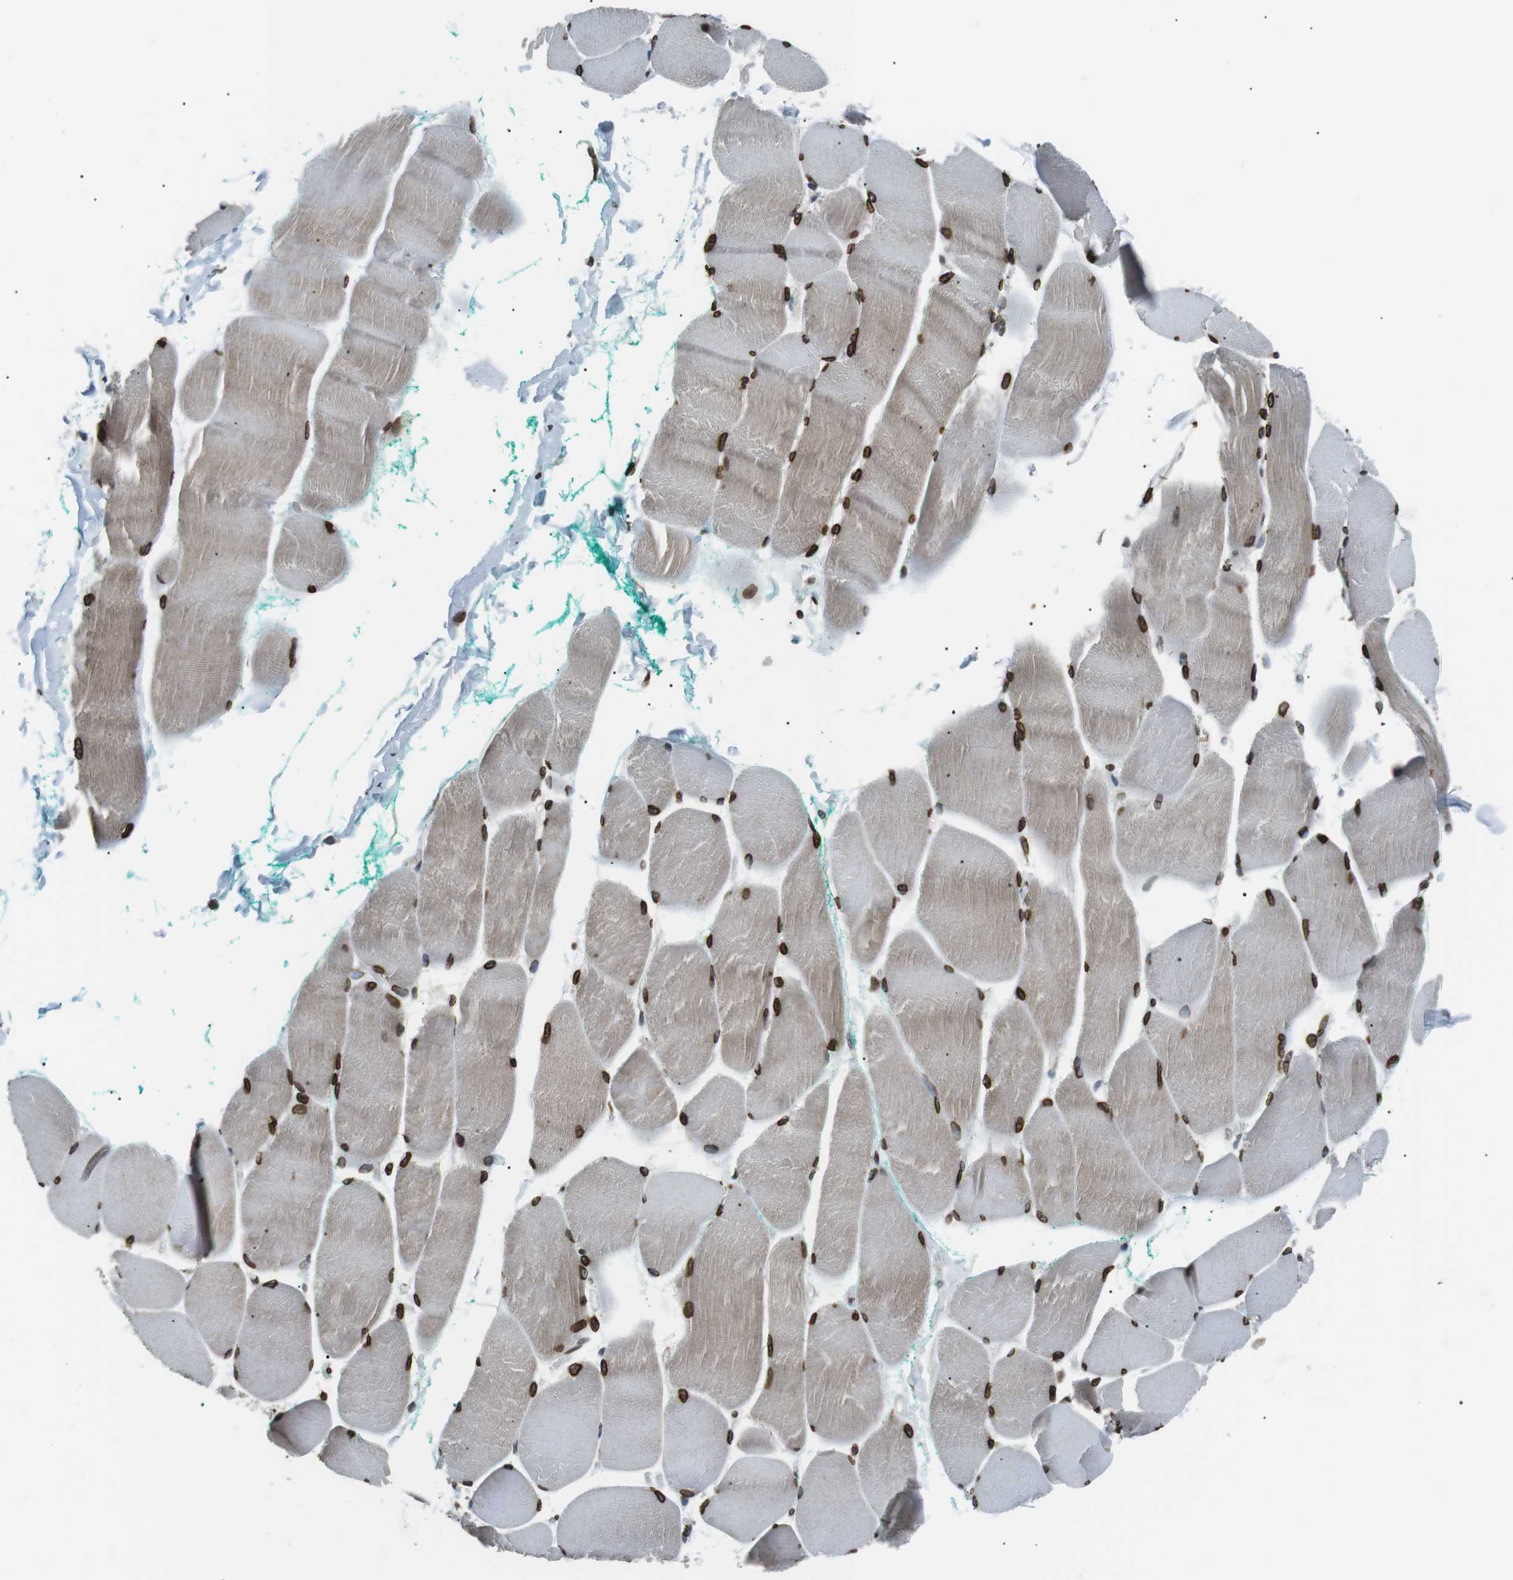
{"staining": {"intensity": "strong", "quantity": ">75%", "location": "cytoplasmic/membranous,nuclear"}, "tissue": "skeletal muscle", "cell_type": "Myocytes", "image_type": "normal", "snomed": [{"axis": "morphology", "description": "Normal tissue, NOS"}, {"axis": "morphology", "description": "Squamous cell carcinoma, NOS"}, {"axis": "topography", "description": "Skeletal muscle"}], "caption": "Skeletal muscle stained with a brown dye reveals strong cytoplasmic/membranous,nuclear positive expression in about >75% of myocytes.", "gene": "TMX4", "patient": {"sex": "male", "age": 51}}